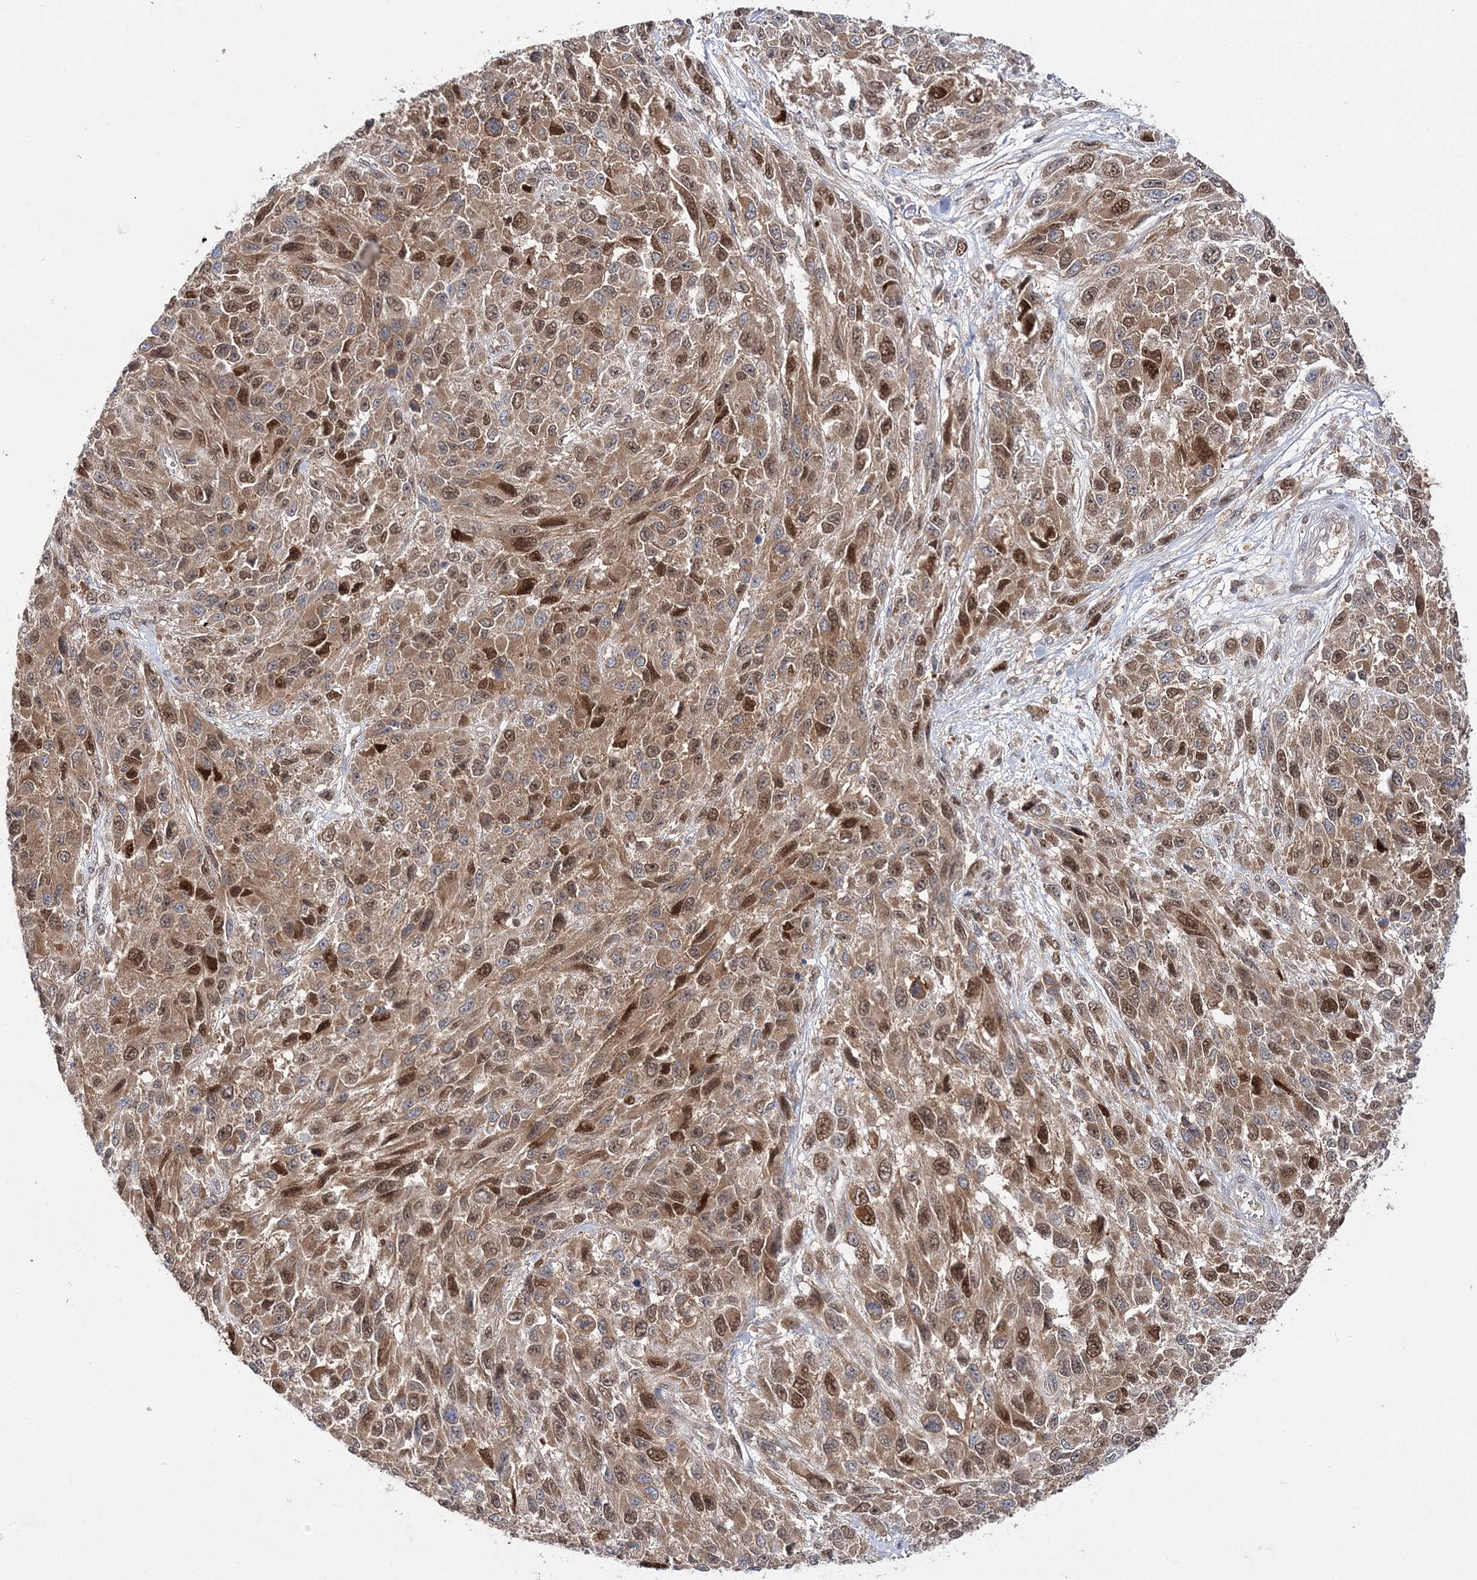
{"staining": {"intensity": "moderate", "quantity": ">75%", "location": "cytoplasmic/membranous,nuclear"}, "tissue": "melanoma", "cell_type": "Tumor cells", "image_type": "cancer", "snomed": [{"axis": "morphology", "description": "Malignant melanoma, NOS"}, {"axis": "topography", "description": "Skin"}], "caption": "A histopathology image of malignant melanoma stained for a protein exhibits moderate cytoplasmic/membranous and nuclear brown staining in tumor cells. (DAB IHC, brown staining for protein, blue staining for nuclei).", "gene": "NIF3L1", "patient": {"sex": "female", "age": 96}}